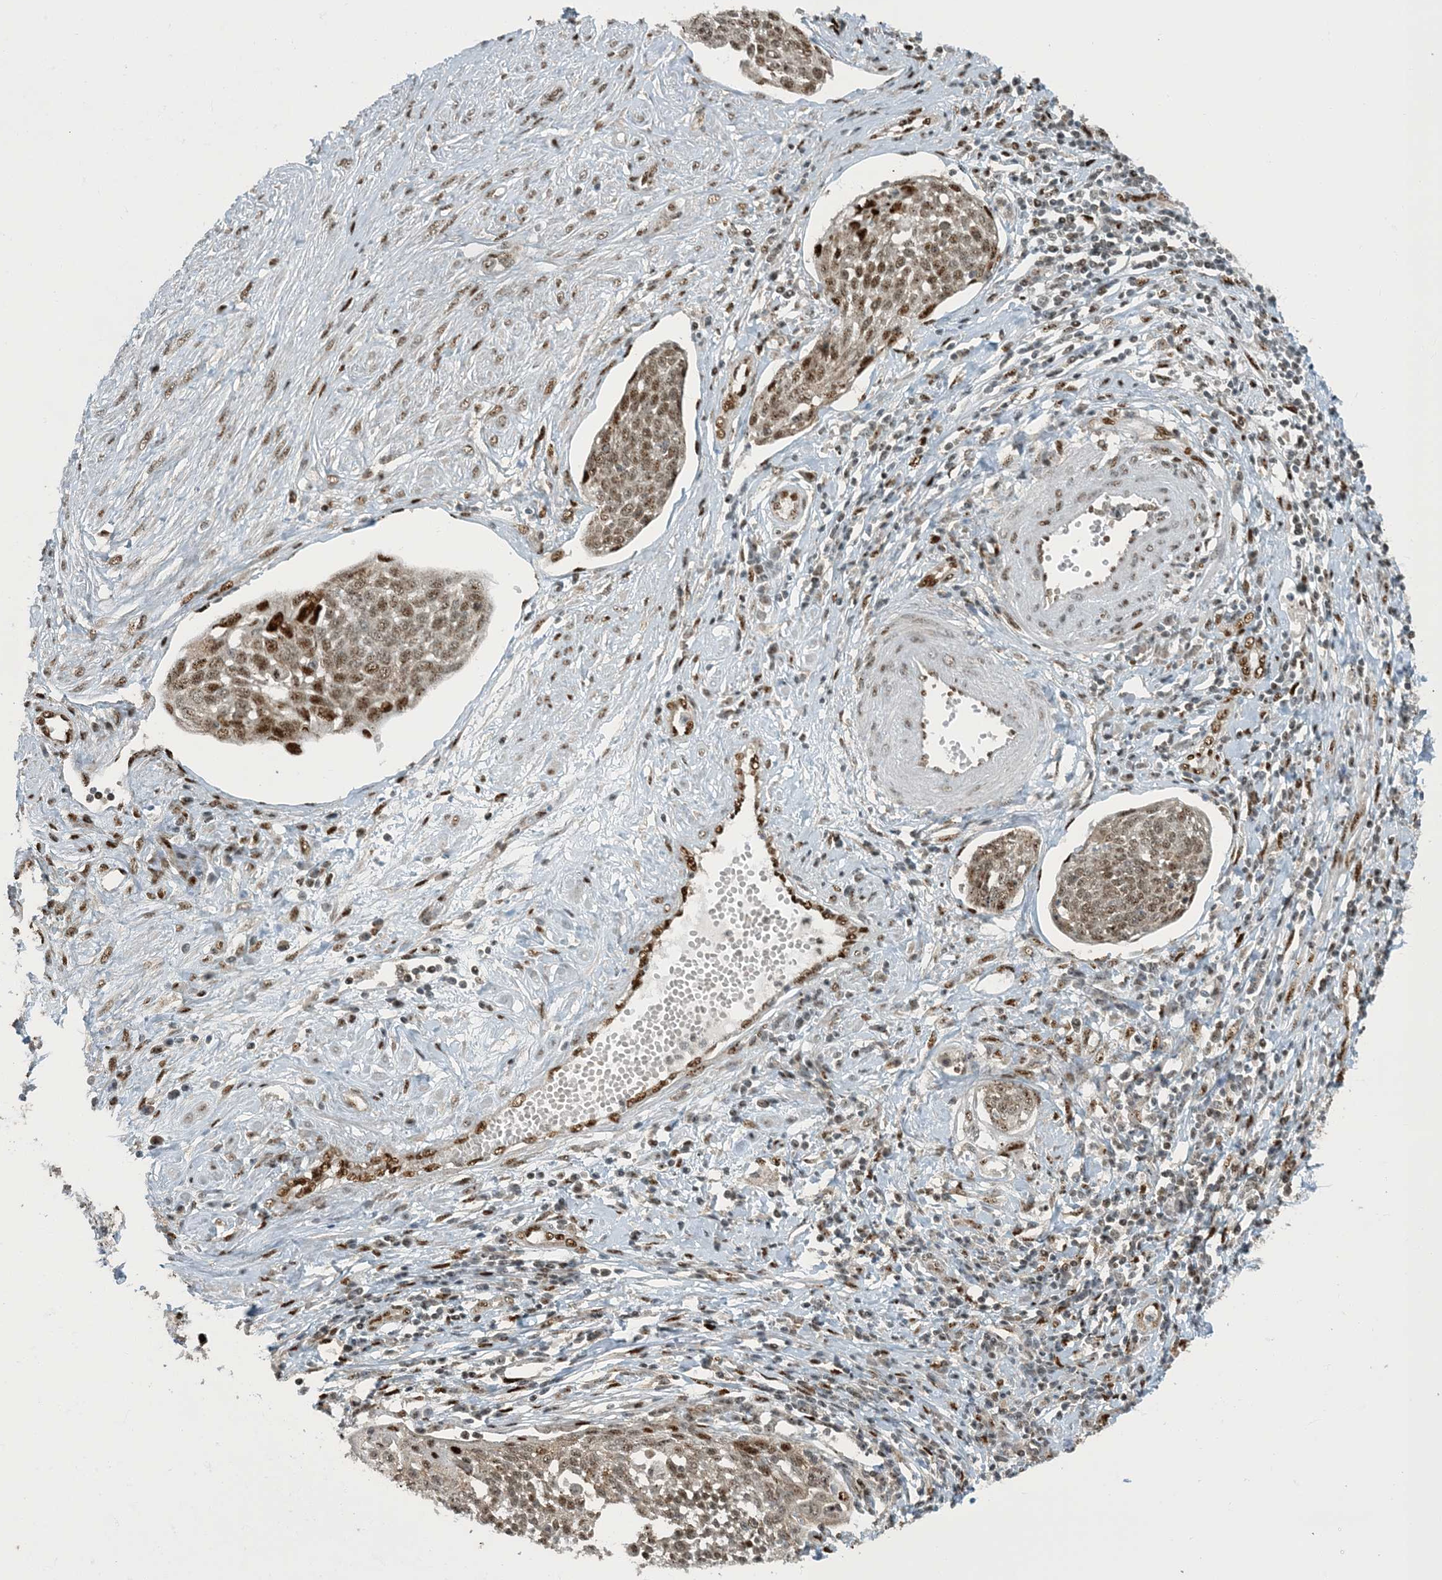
{"staining": {"intensity": "moderate", "quantity": ">75%", "location": "nuclear"}, "tissue": "cervical cancer", "cell_type": "Tumor cells", "image_type": "cancer", "snomed": [{"axis": "morphology", "description": "Squamous cell carcinoma, NOS"}, {"axis": "topography", "description": "Cervix"}], "caption": "A photomicrograph showing moderate nuclear staining in about >75% of tumor cells in squamous cell carcinoma (cervical), as visualized by brown immunohistochemical staining.", "gene": "MBD1", "patient": {"sex": "female", "age": 34}}